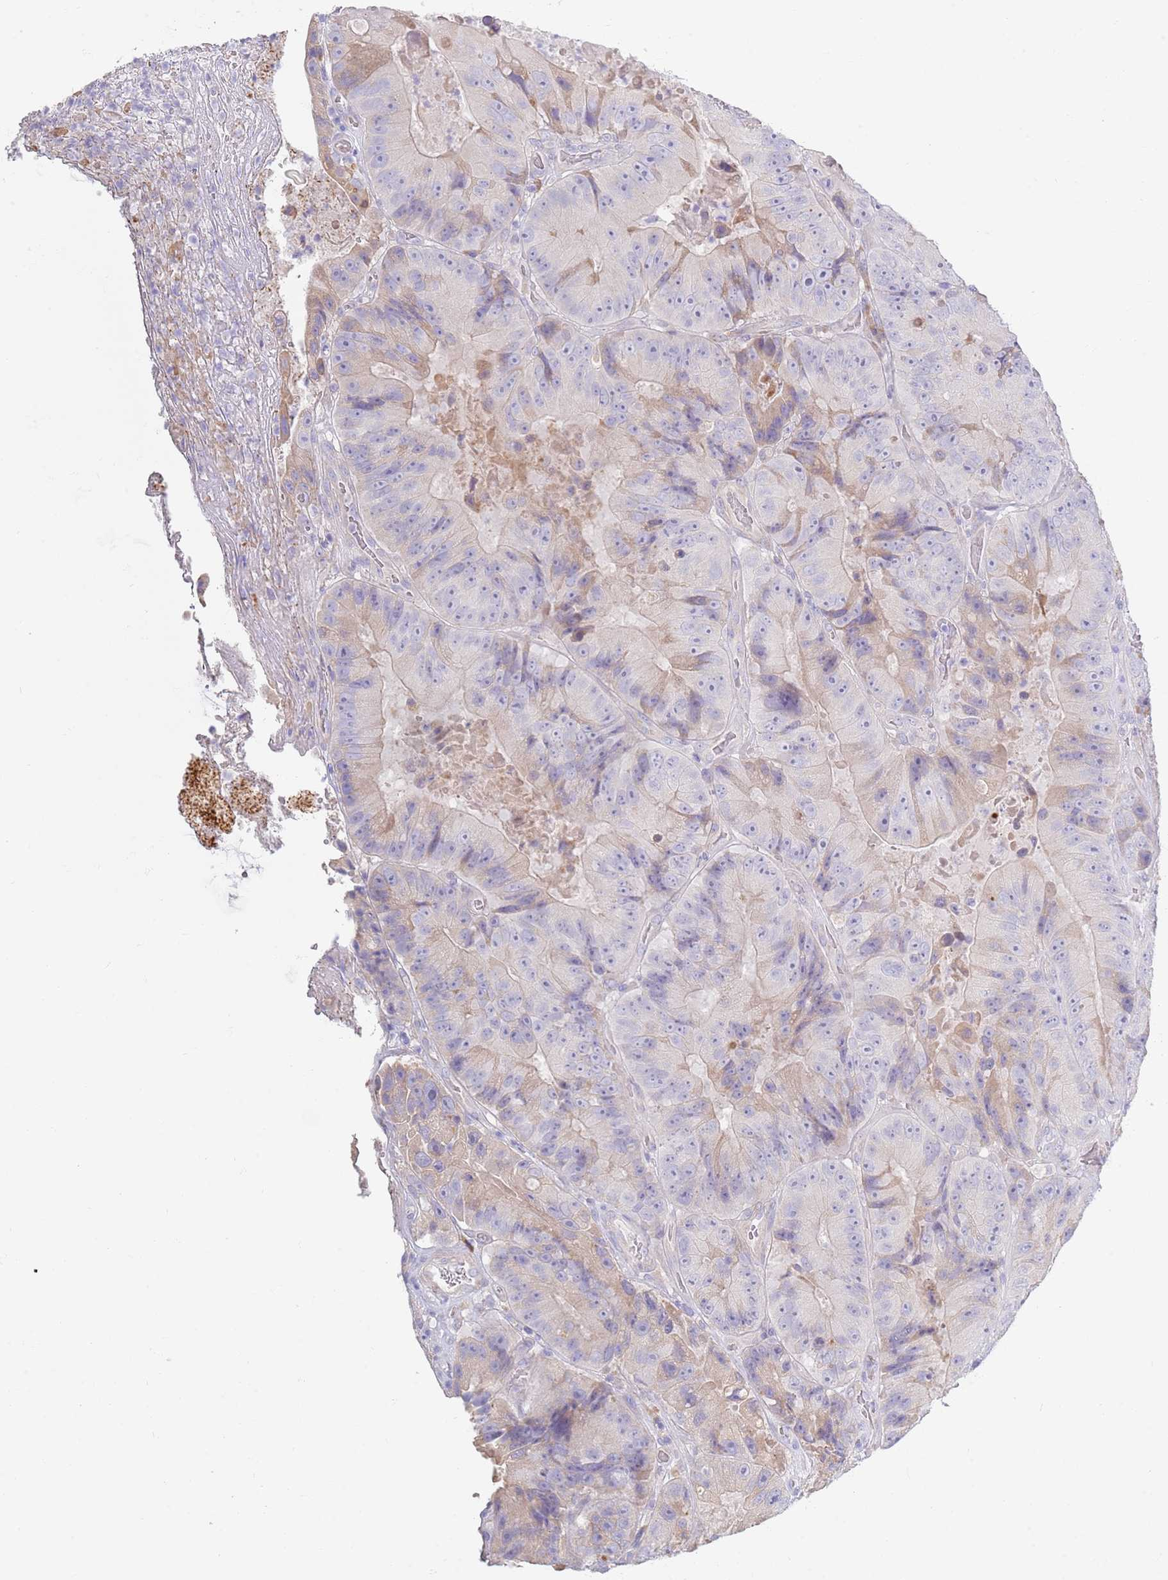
{"staining": {"intensity": "weak", "quantity": "<25%", "location": "cytoplasmic/membranous"}, "tissue": "colorectal cancer", "cell_type": "Tumor cells", "image_type": "cancer", "snomed": [{"axis": "morphology", "description": "Adenocarcinoma, NOS"}, {"axis": "topography", "description": "Colon"}], "caption": "Human colorectal cancer (adenocarcinoma) stained for a protein using immunohistochemistry (IHC) reveals no positivity in tumor cells.", "gene": "CCDC149", "patient": {"sex": "female", "age": 86}}